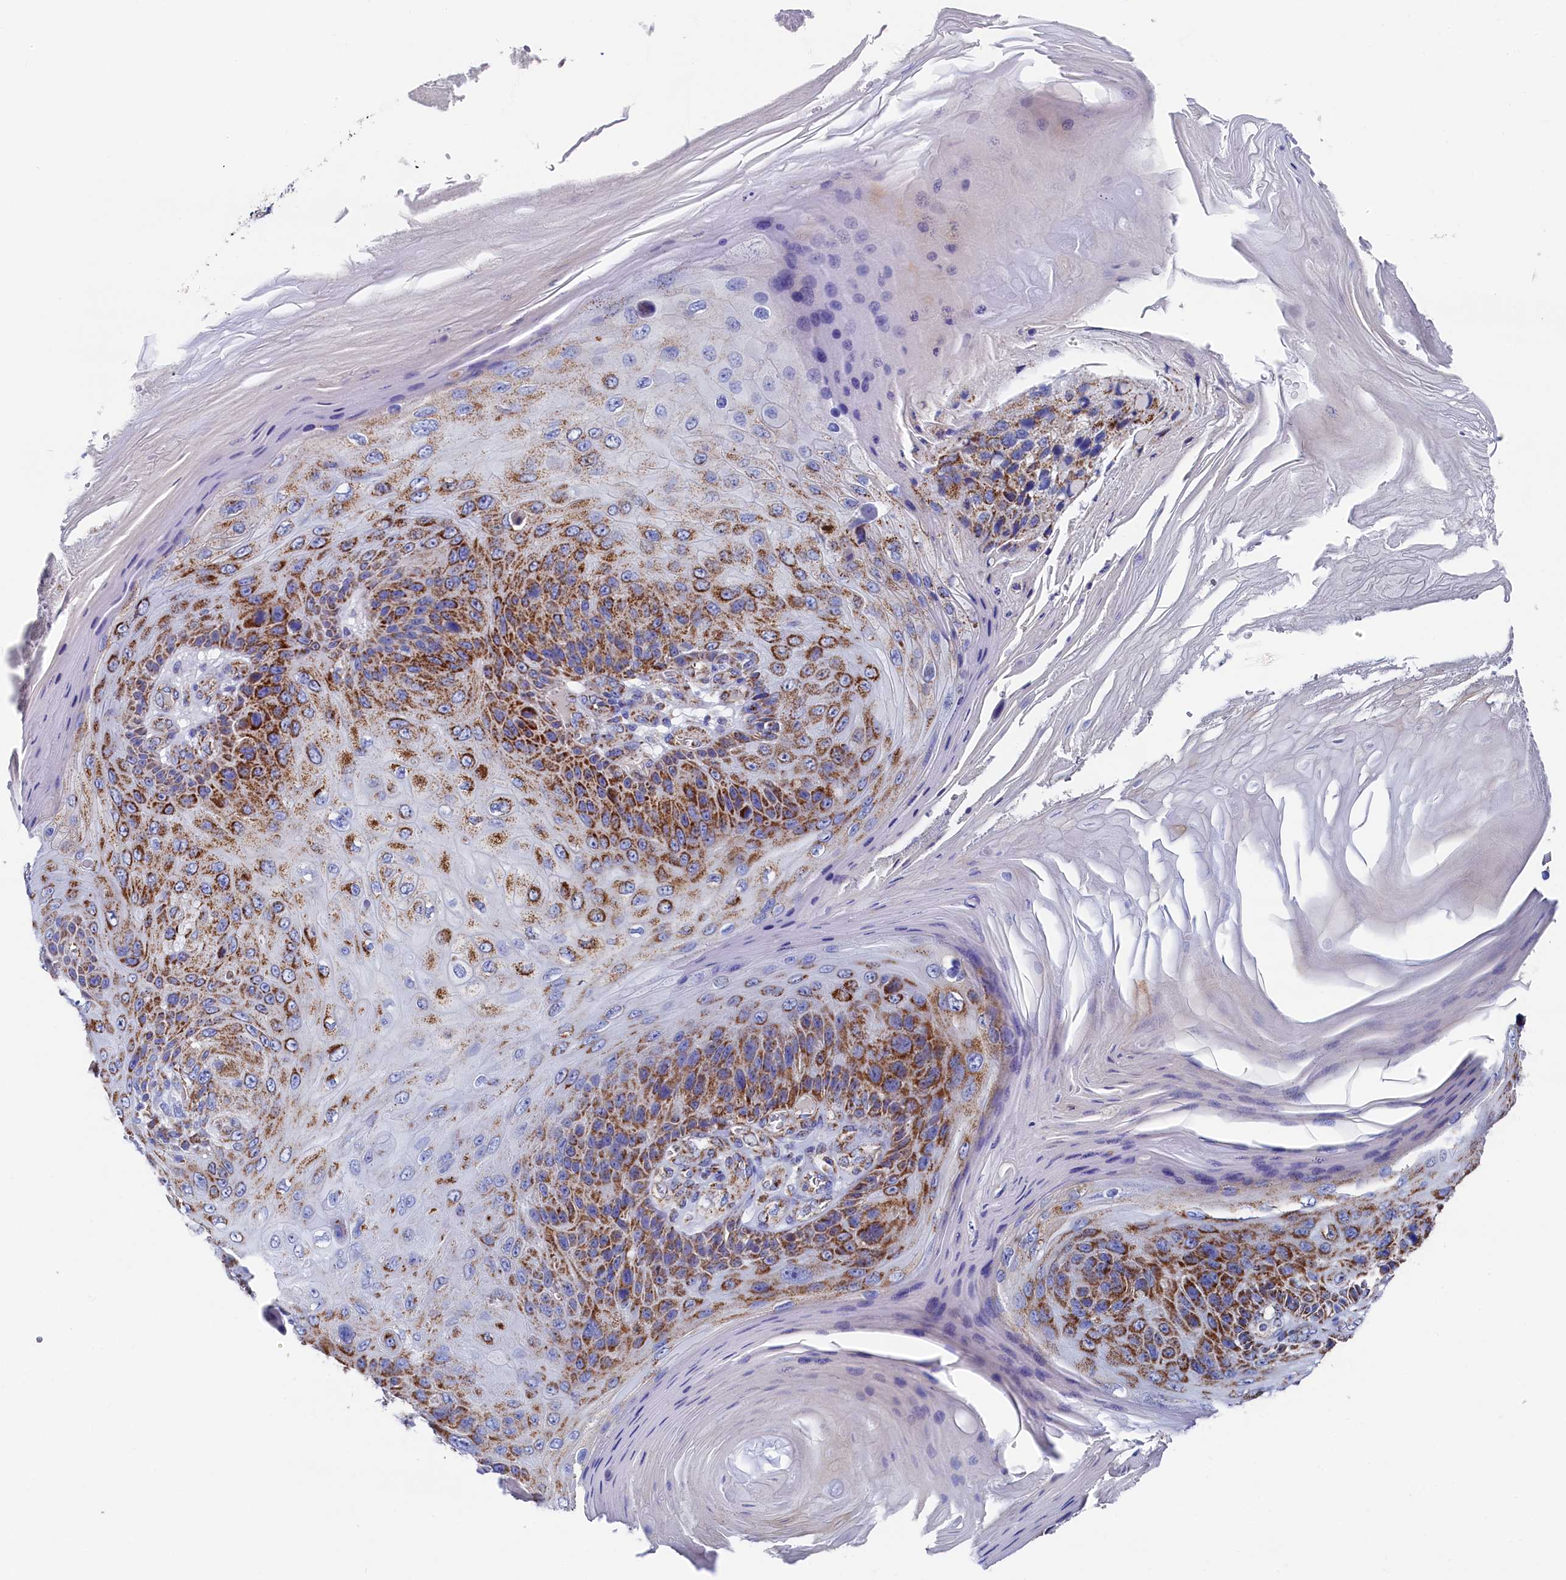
{"staining": {"intensity": "strong", "quantity": ">75%", "location": "cytoplasmic/membranous"}, "tissue": "skin cancer", "cell_type": "Tumor cells", "image_type": "cancer", "snomed": [{"axis": "morphology", "description": "Squamous cell carcinoma, NOS"}, {"axis": "topography", "description": "Skin"}], "caption": "Brown immunohistochemical staining in skin squamous cell carcinoma demonstrates strong cytoplasmic/membranous expression in about >75% of tumor cells.", "gene": "MMAB", "patient": {"sex": "female", "age": 88}}